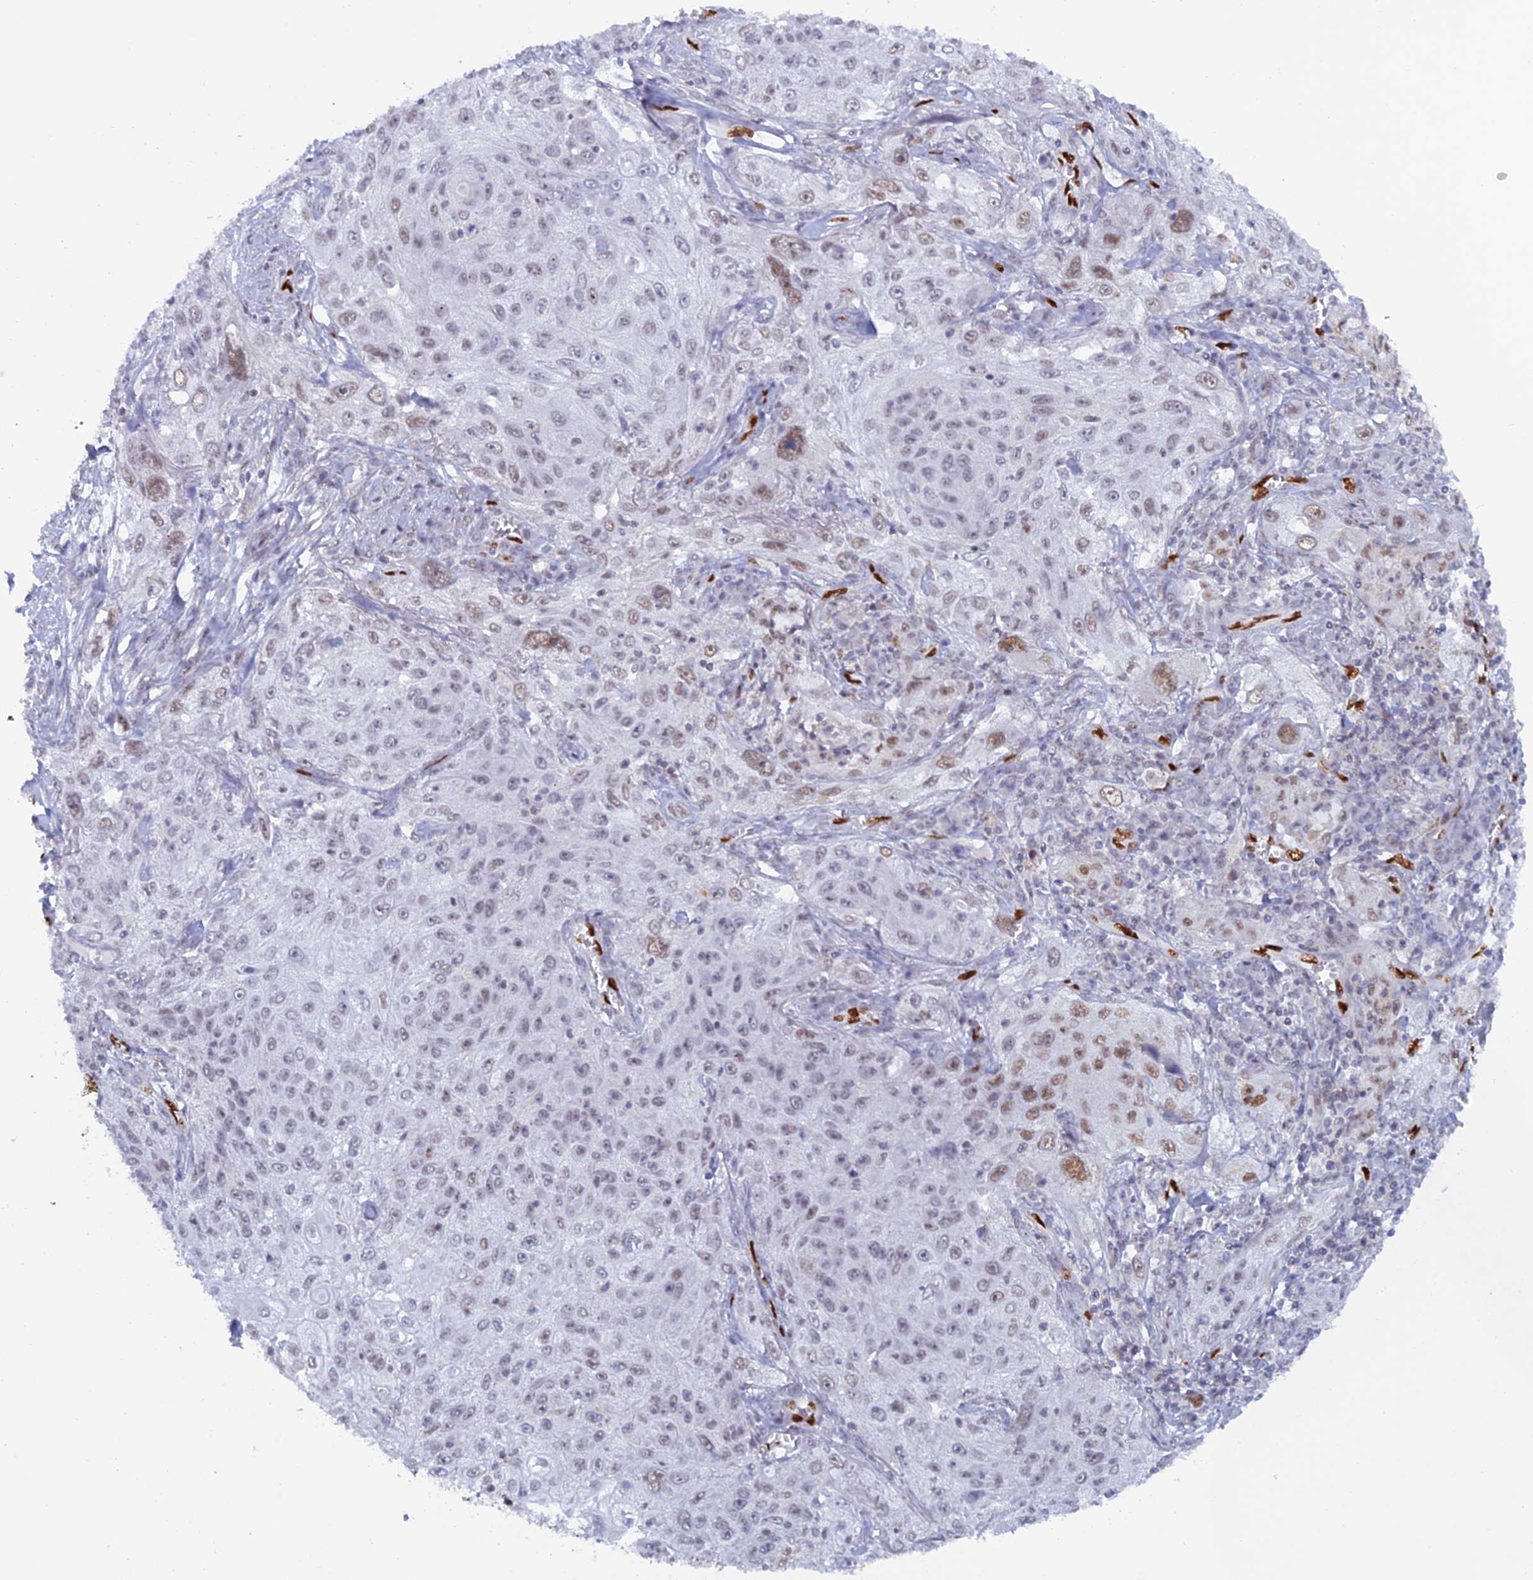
{"staining": {"intensity": "weak", "quantity": "<25%", "location": "nuclear"}, "tissue": "lung cancer", "cell_type": "Tumor cells", "image_type": "cancer", "snomed": [{"axis": "morphology", "description": "Squamous cell carcinoma, NOS"}, {"axis": "topography", "description": "Lung"}], "caption": "This is a micrograph of IHC staining of lung cancer (squamous cell carcinoma), which shows no staining in tumor cells.", "gene": "NOL4L", "patient": {"sex": "female", "age": 69}}